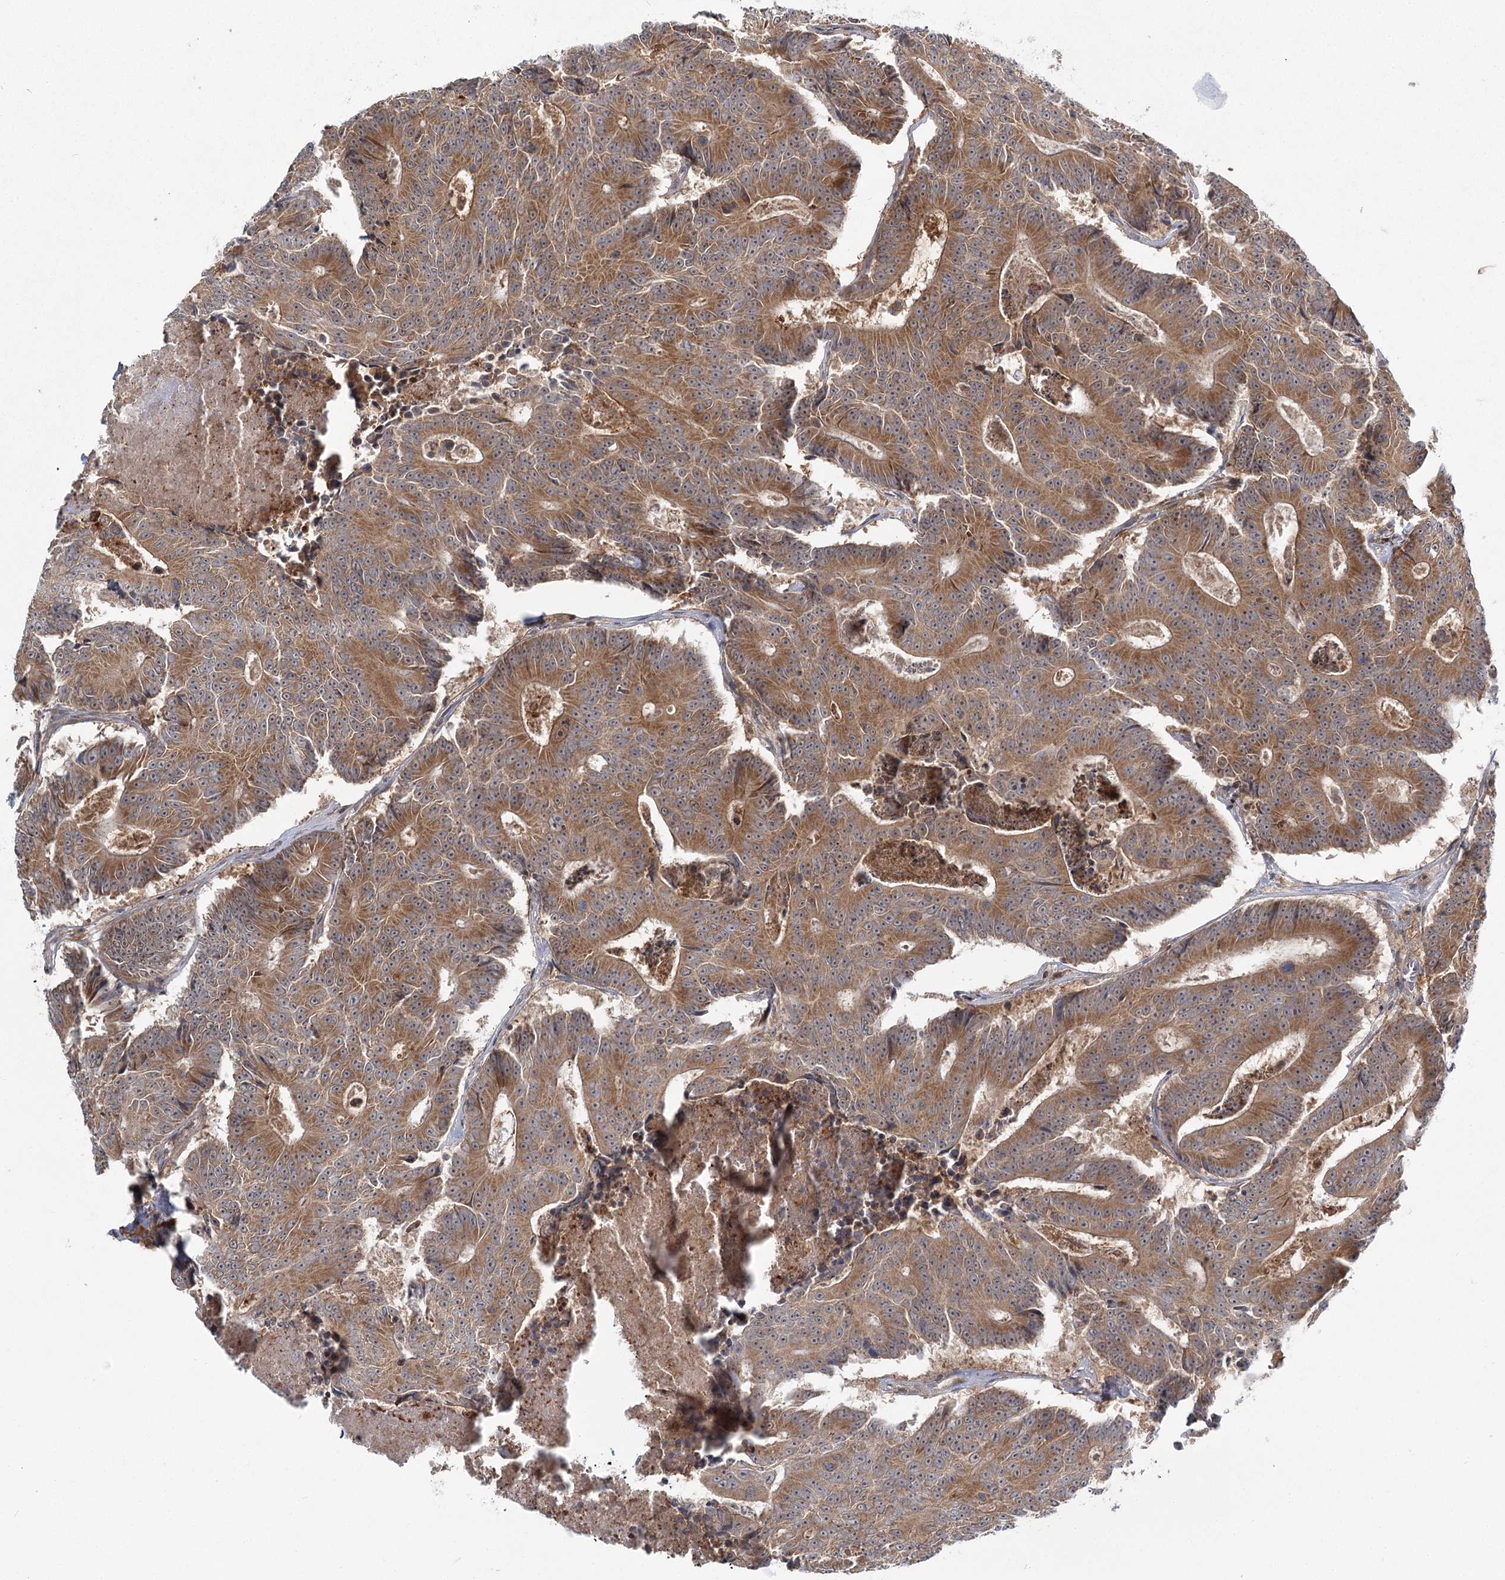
{"staining": {"intensity": "moderate", "quantity": ">75%", "location": "cytoplasmic/membranous"}, "tissue": "colorectal cancer", "cell_type": "Tumor cells", "image_type": "cancer", "snomed": [{"axis": "morphology", "description": "Adenocarcinoma, NOS"}, {"axis": "topography", "description": "Colon"}], "caption": "The image exhibits staining of colorectal adenocarcinoma, revealing moderate cytoplasmic/membranous protein positivity (brown color) within tumor cells.", "gene": "THNSL1", "patient": {"sex": "male", "age": 83}}